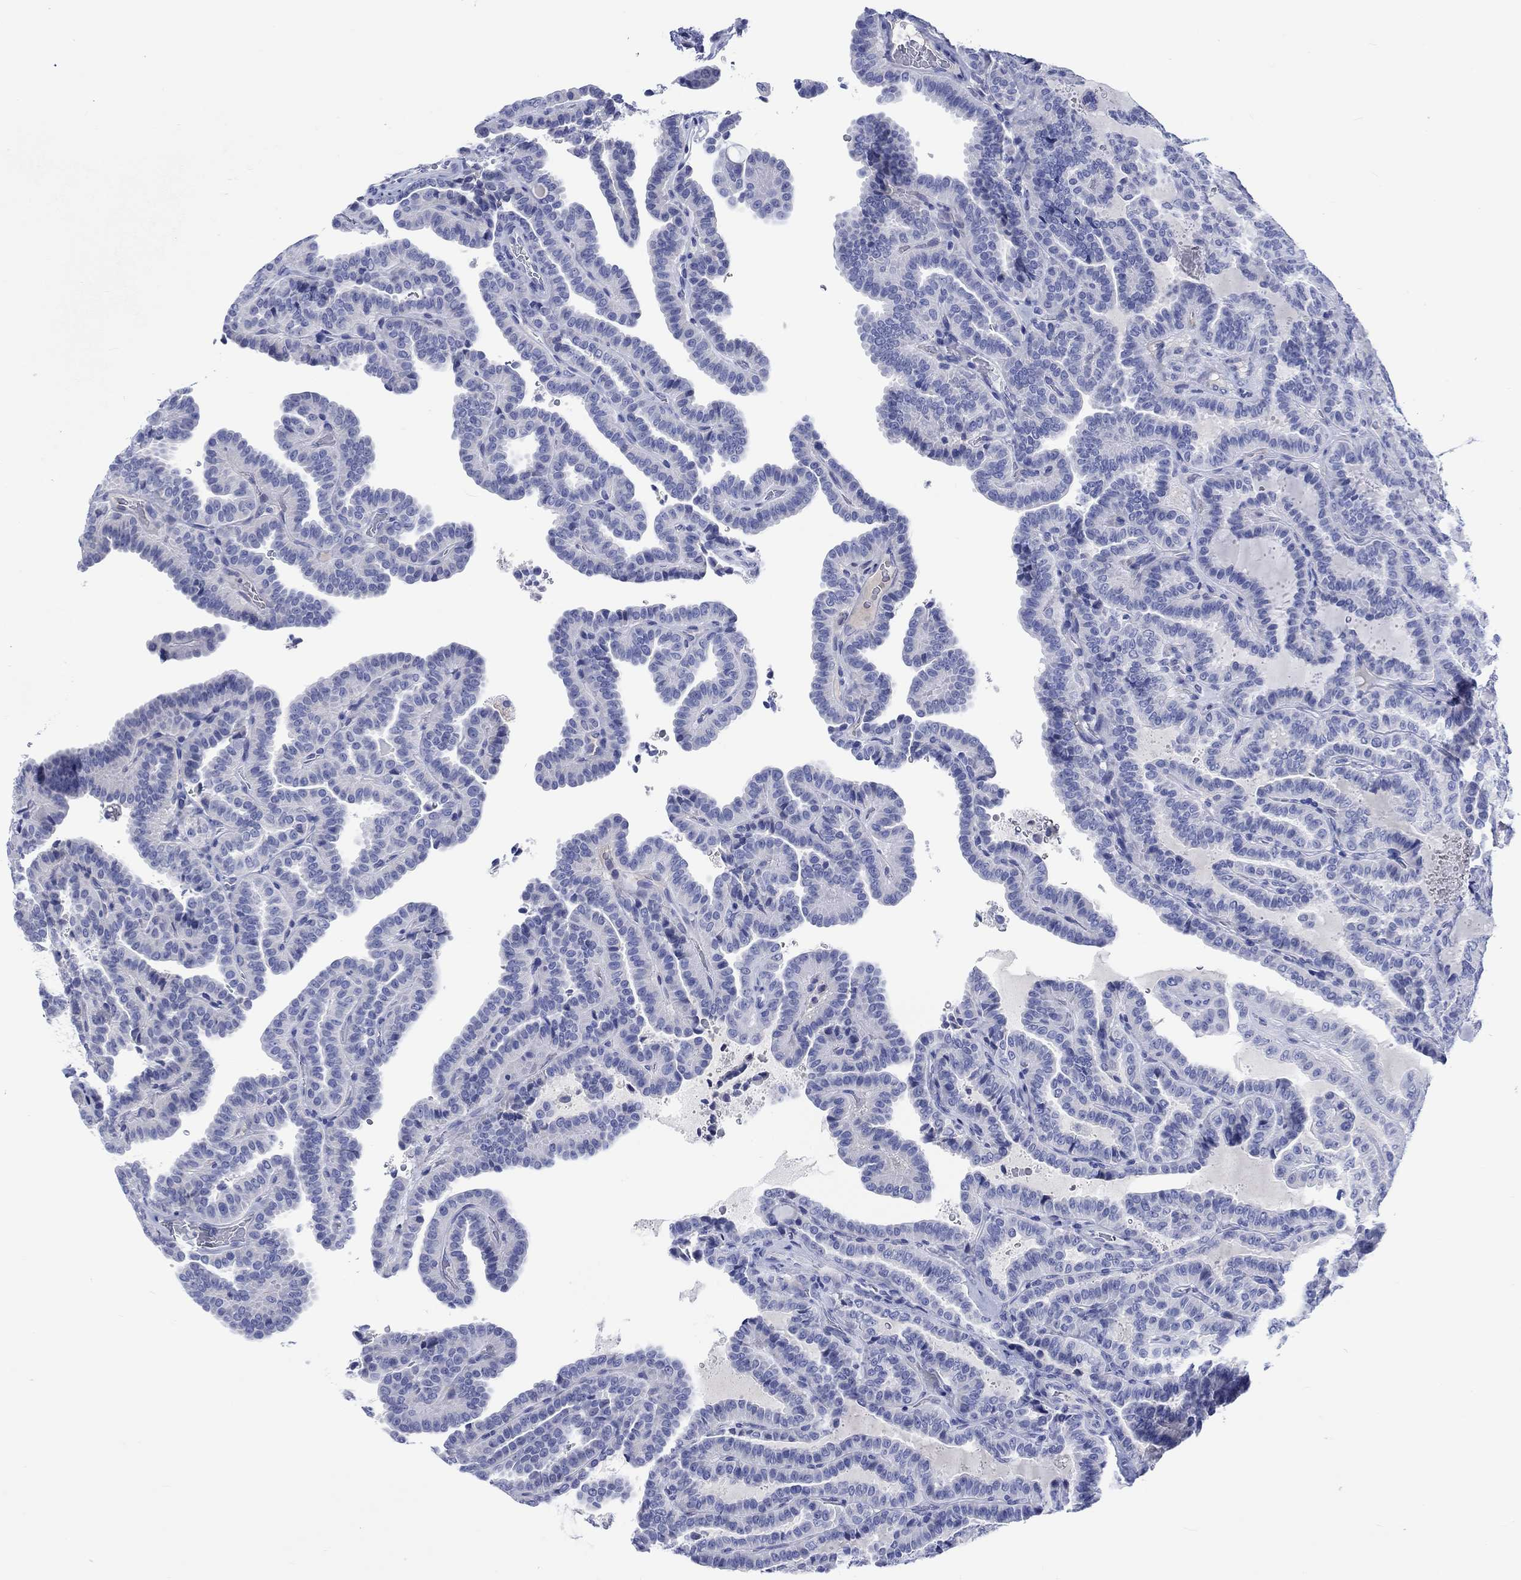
{"staining": {"intensity": "negative", "quantity": "none", "location": "none"}, "tissue": "thyroid cancer", "cell_type": "Tumor cells", "image_type": "cancer", "snomed": [{"axis": "morphology", "description": "Papillary adenocarcinoma, NOS"}, {"axis": "topography", "description": "Thyroid gland"}], "caption": "Immunohistochemistry (IHC) image of neoplastic tissue: human papillary adenocarcinoma (thyroid) stained with DAB exhibits no significant protein positivity in tumor cells.", "gene": "CACNG3", "patient": {"sex": "female", "age": 39}}